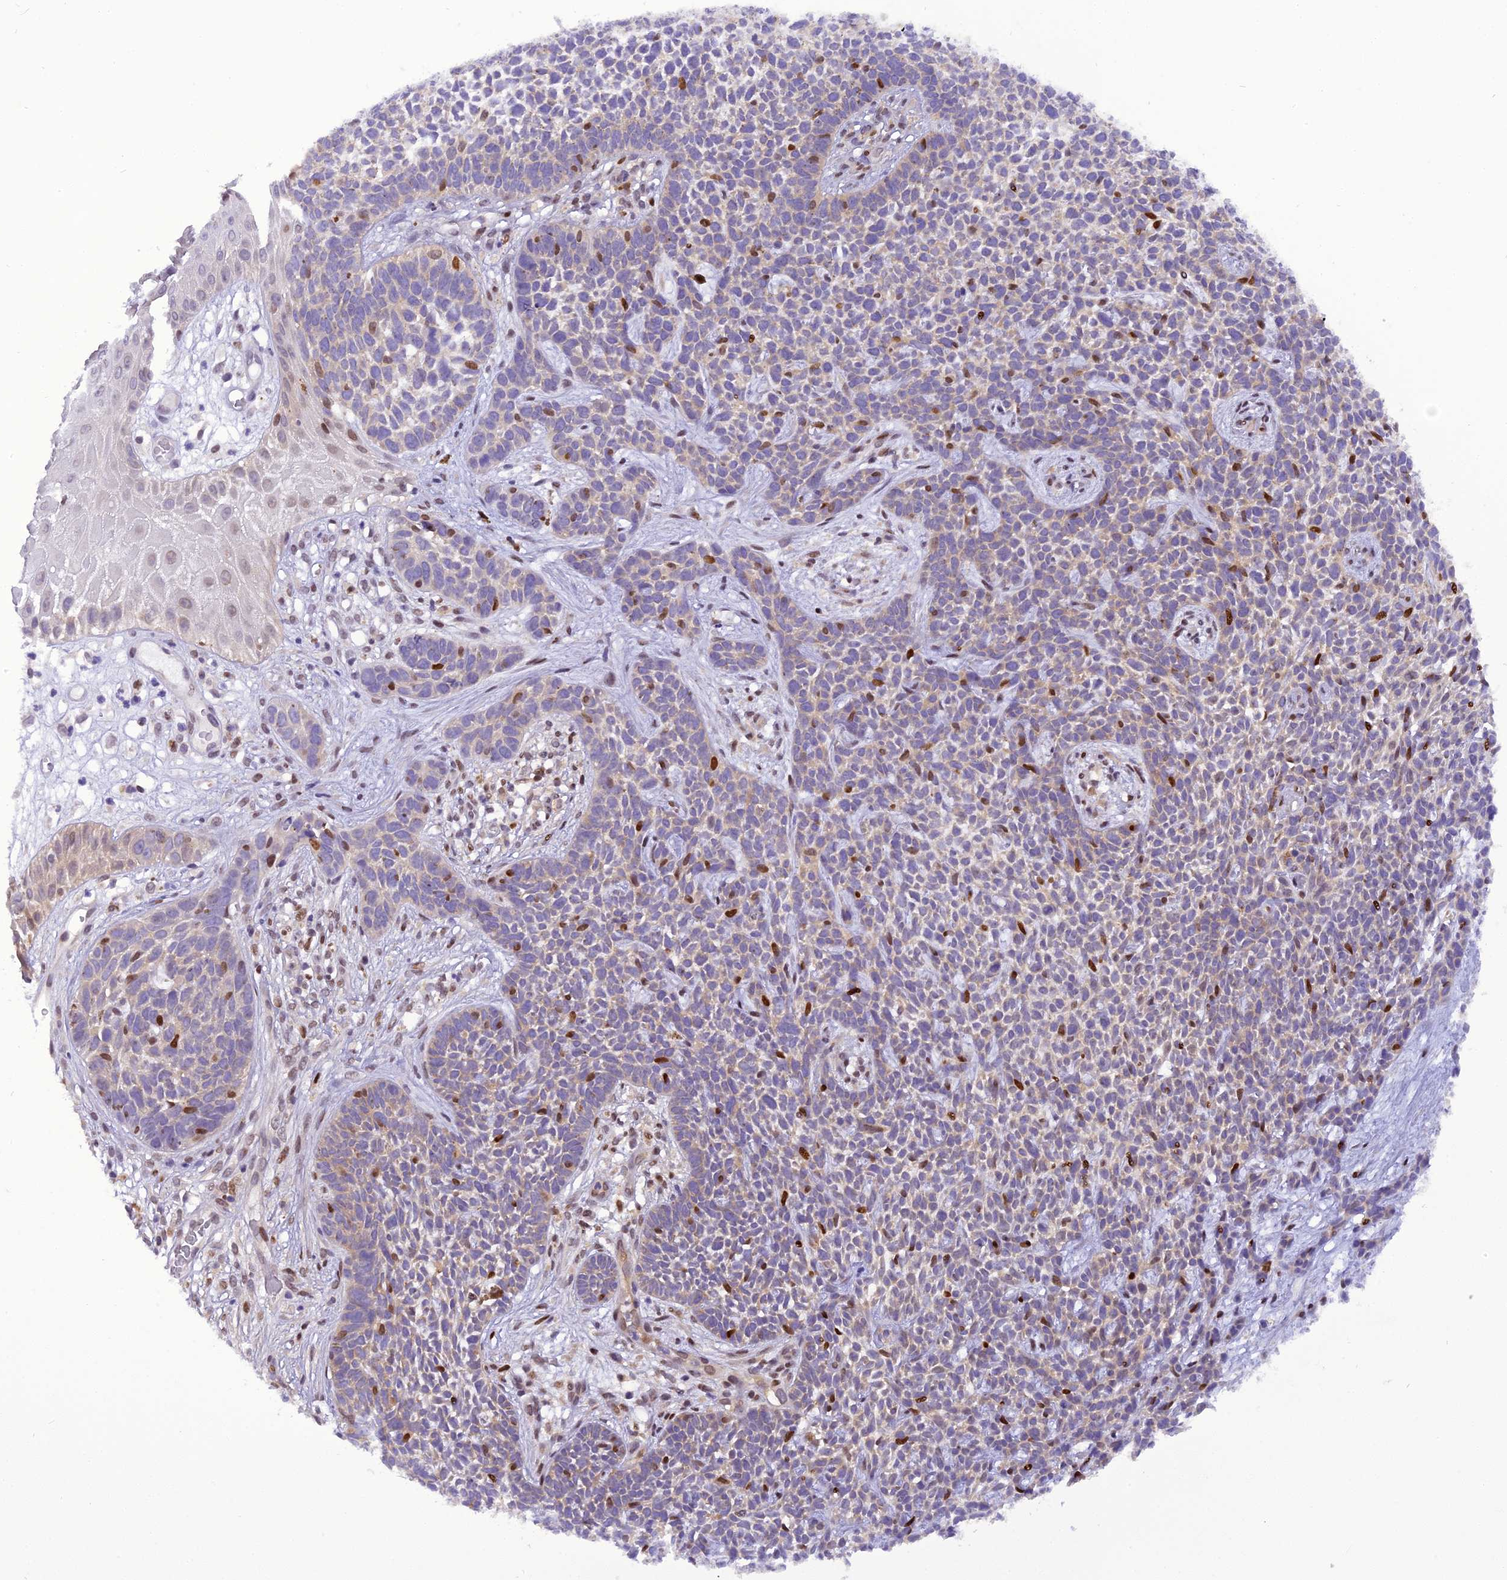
{"staining": {"intensity": "strong", "quantity": "<25%", "location": "nuclear"}, "tissue": "skin cancer", "cell_type": "Tumor cells", "image_type": "cancer", "snomed": [{"axis": "morphology", "description": "Basal cell carcinoma"}, {"axis": "topography", "description": "Skin"}], "caption": "Brown immunohistochemical staining in basal cell carcinoma (skin) shows strong nuclear expression in about <25% of tumor cells.", "gene": "RABGGTA", "patient": {"sex": "female", "age": 84}}